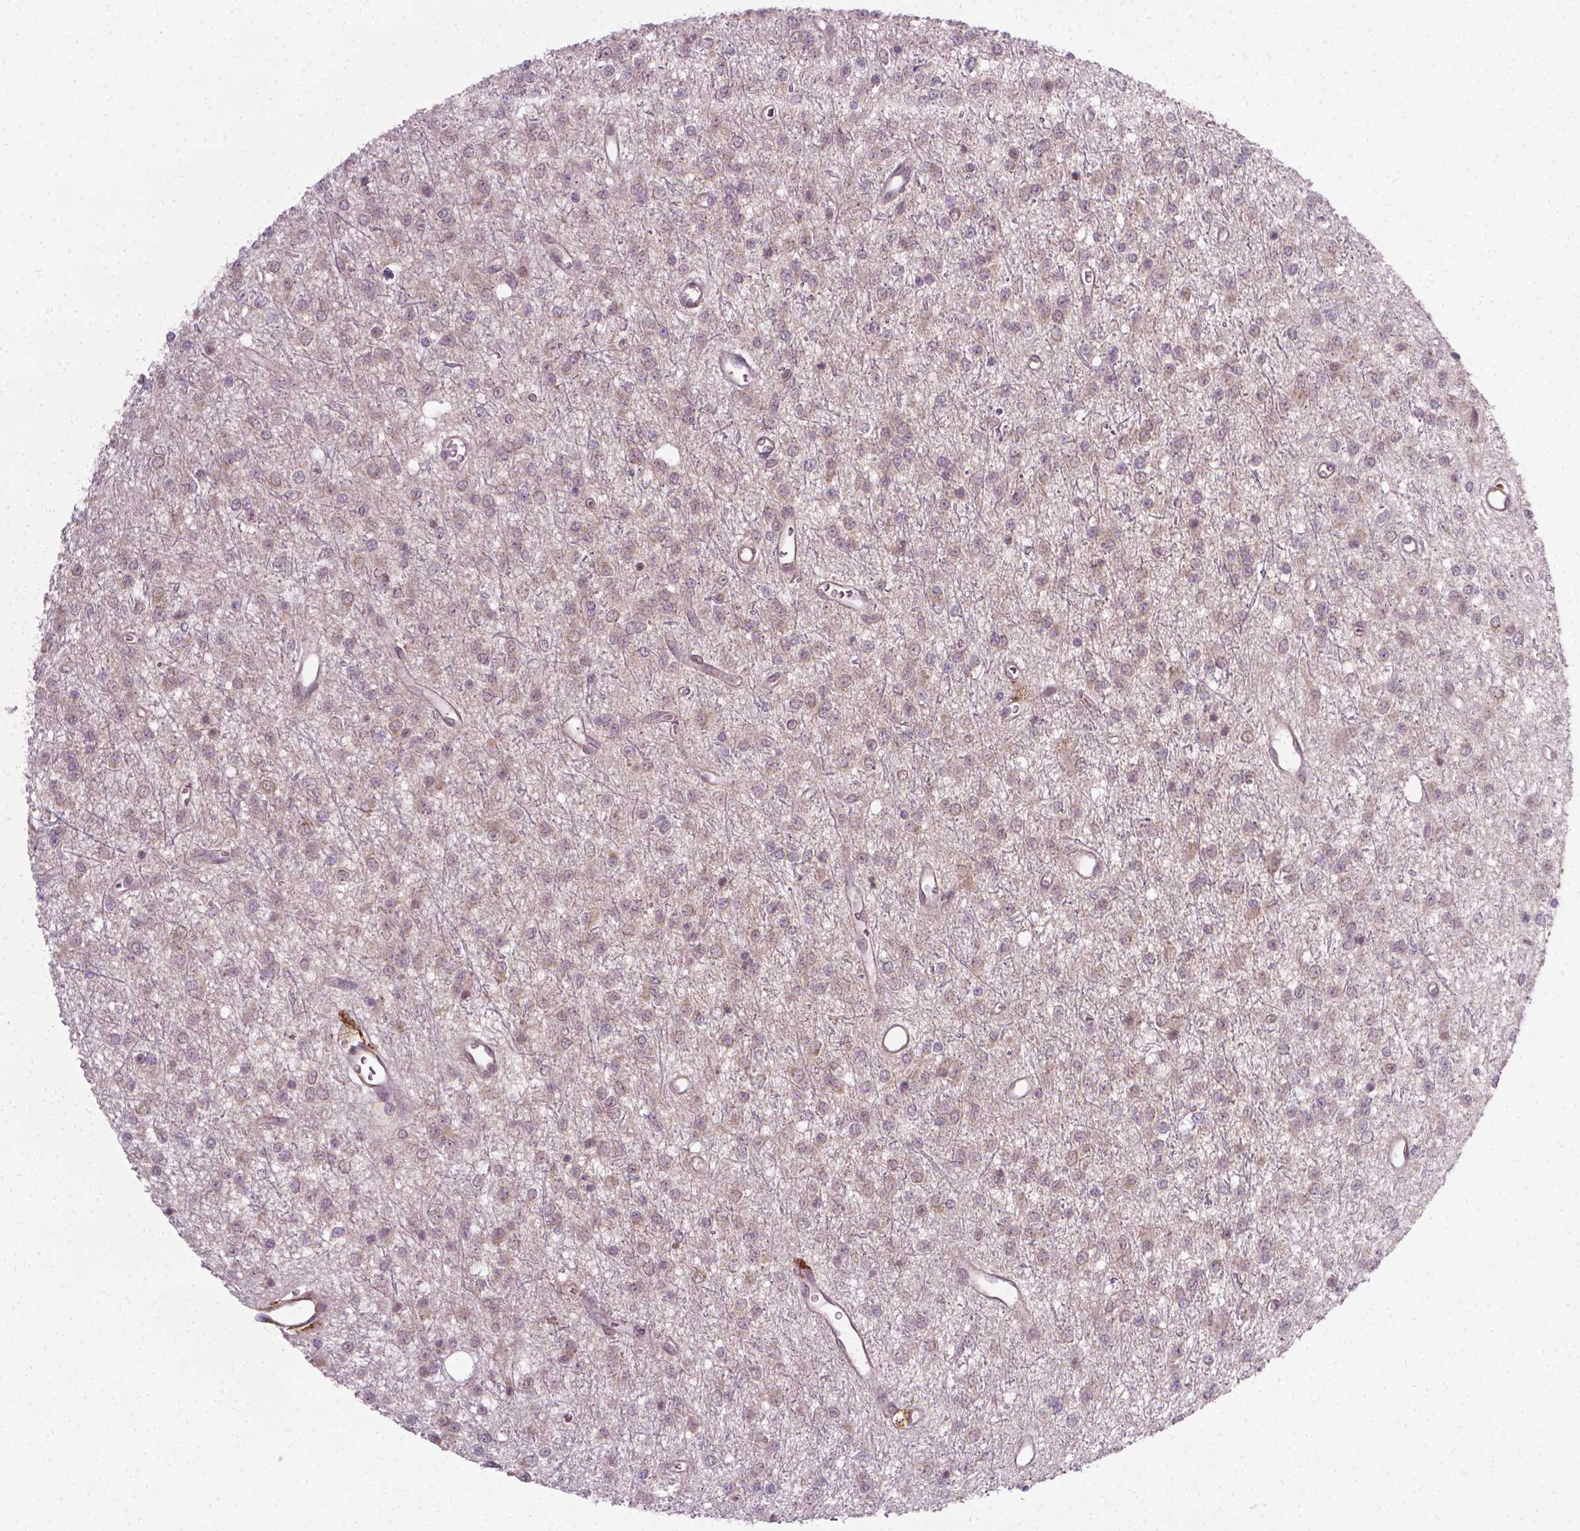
{"staining": {"intensity": "weak", "quantity": ">75%", "location": "cytoplasmic/membranous"}, "tissue": "glioma", "cell_type": "Tumor cells", "image_type": "cancer", "snomed": [{"axis": "morphology", "description": "Glioma, malignant, Low grade"}, {"axis": "topography", "description": "Brain"}], "caption": "A histopathology image showing weak cytoplasmic/membranous staining in about >75% of tumor cells in glioma, as visualized by brown immunohistochemical staining.", "gene": "PRAG1", "patient": {"sex": "female", "age": 45}}